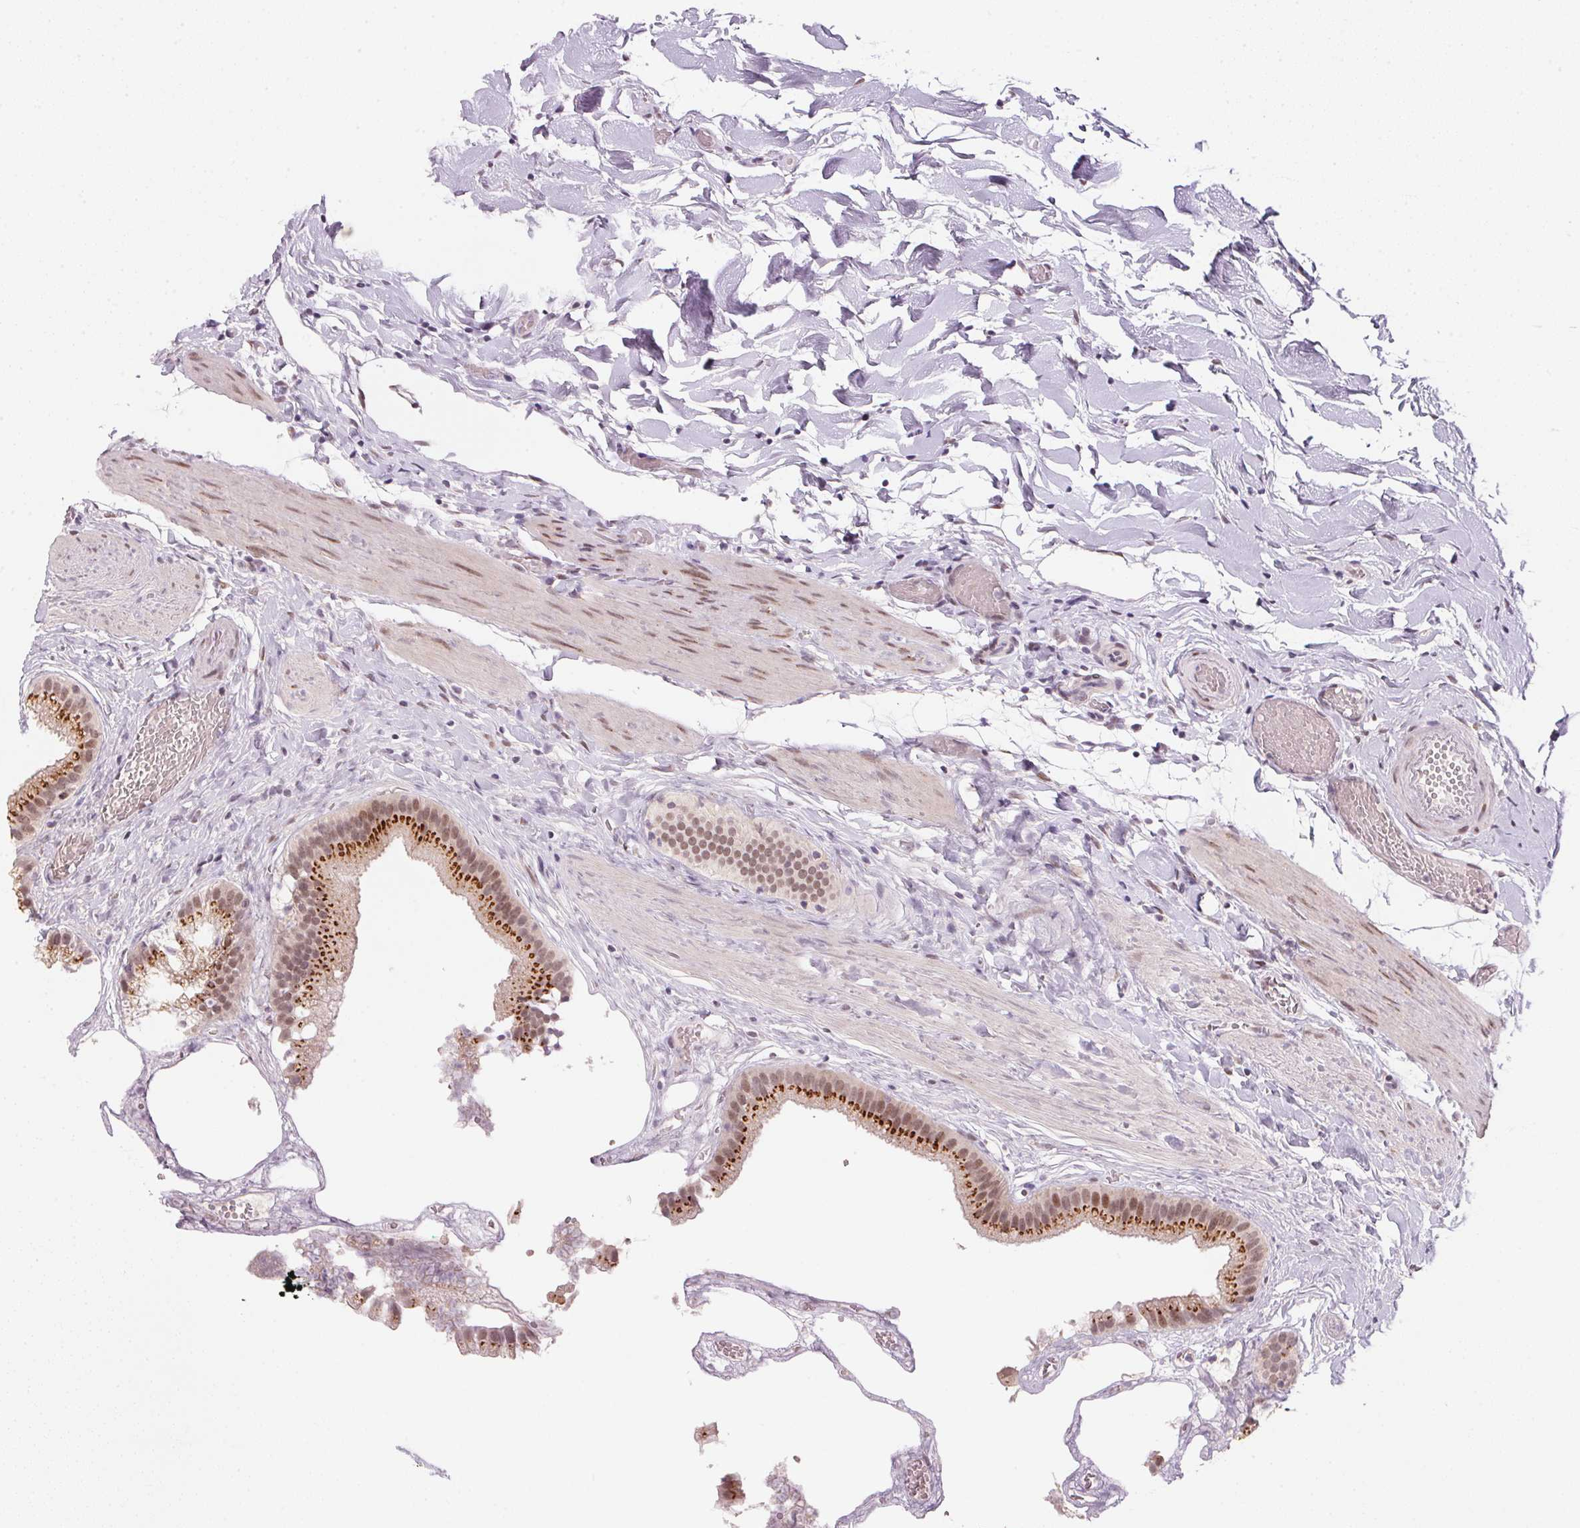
{"staining": {"intensity": "strong", "quantity": ">75%", "location": "cytoplasmic/membranous"}, "tissue": "gallbladder", "cell_type": "Glandular cells", "image_type": "normal", "snomed": [{"axis": "morphology", "description": "Normal tissue, NOS"}, {"axis": "topography", "description": "Gallbladder"}], "caption": "Immunohistochemical staining of normal human gallbladder demonstrates strong cytoplasmic/membranous protein expression in about >75% of glandular cells. (DAB IHC, brown staining for protein, blue staining for nuclei).", "gene": "RAB22A", "patient": {"sex": "female", "age": 63}}